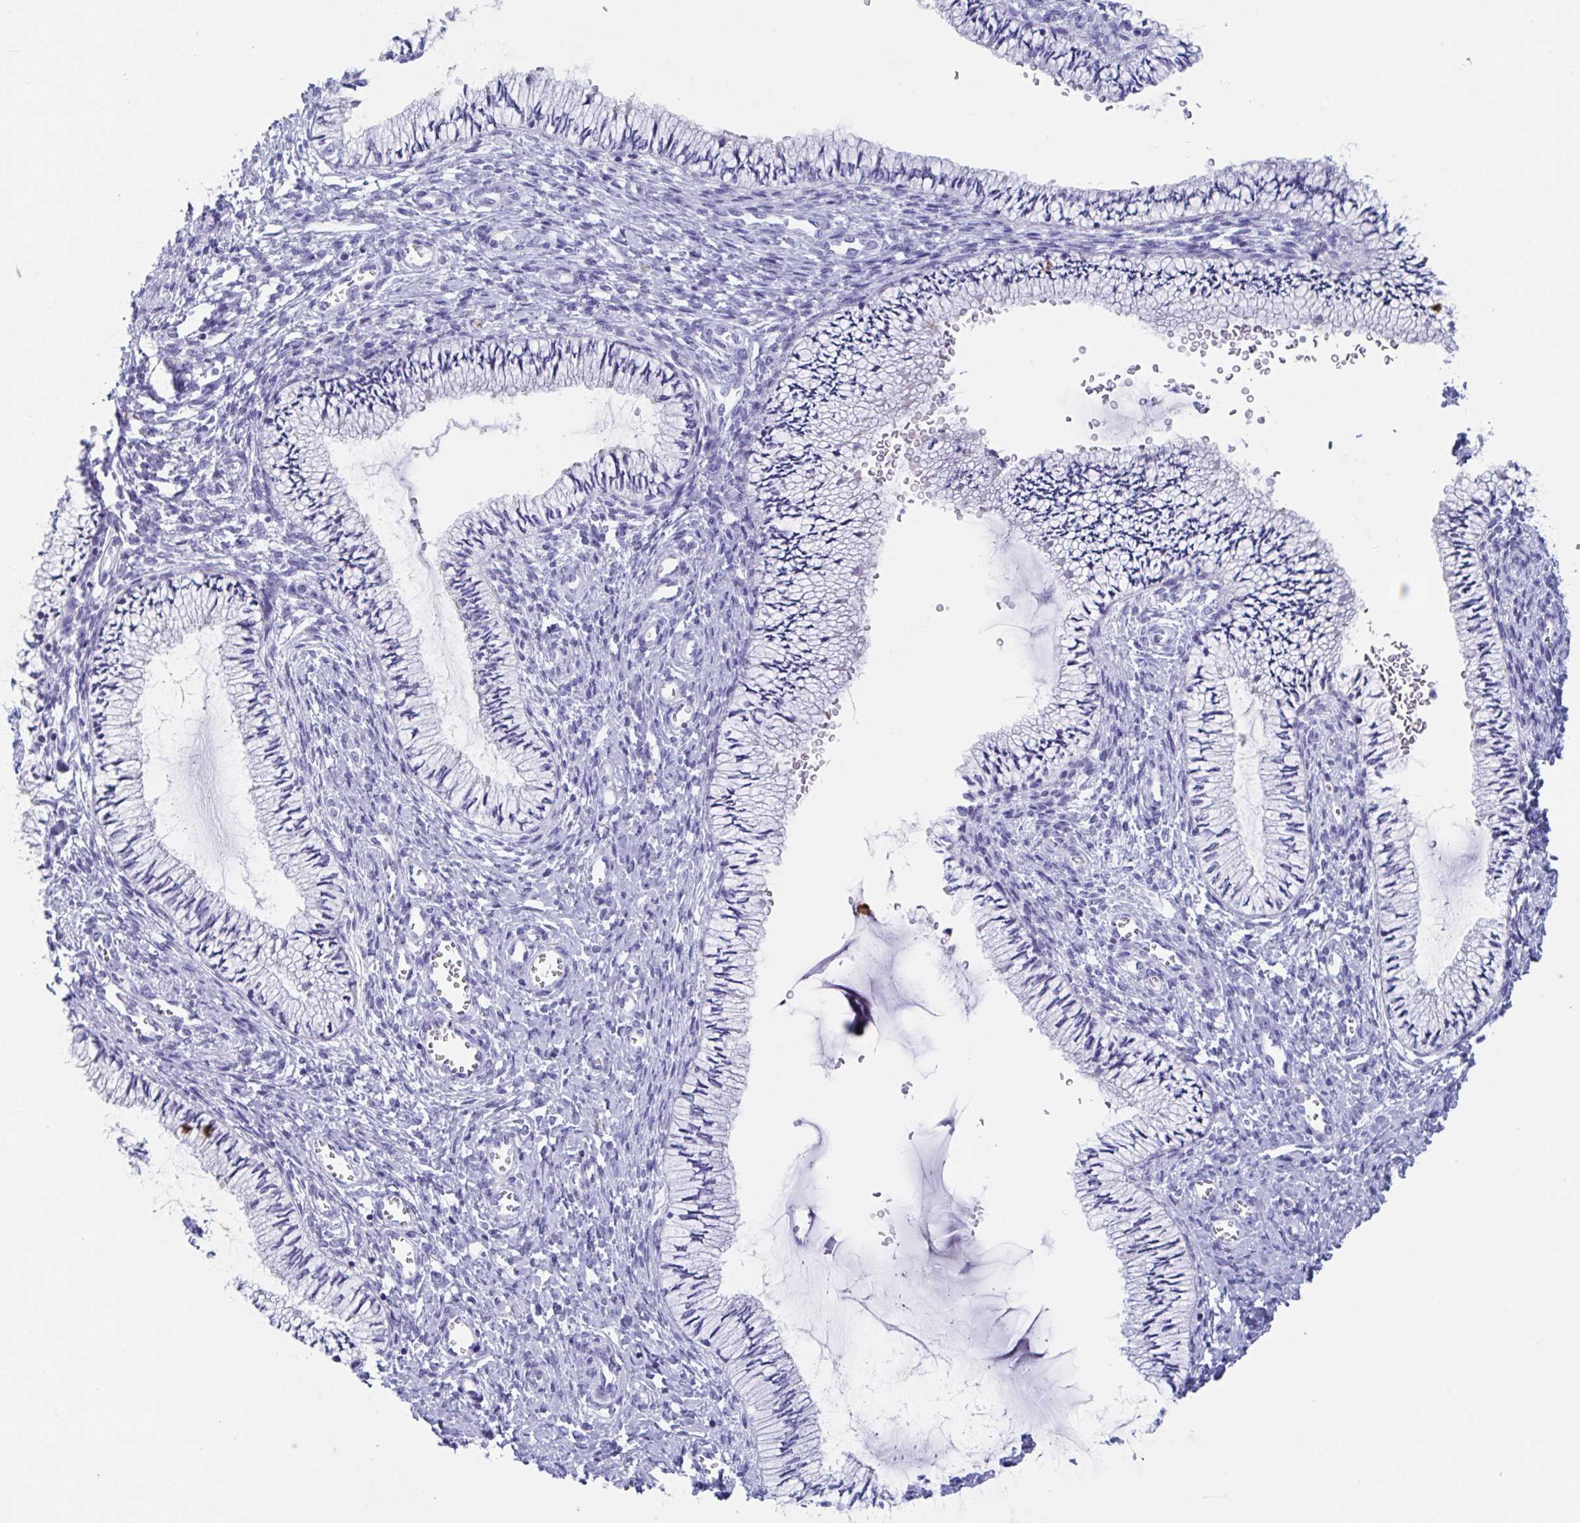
{"staining": {"intensity": "negative", "quantity": "none", "location": "none"}, "tissue": "cervix", "cell_type": "Glandular cells", "image_type": "normal", "snomed": [{"axis": "morphology", "description": "Normal tissue, NOS"}, {"axis": "topography", "description": "Cervix"}], "caption": "Immunohistochemical staining of benign cervix shows no significant expression in glandular cells.", "gene": "ZPBP", "patient": {"sex": "female", "age": 24}}